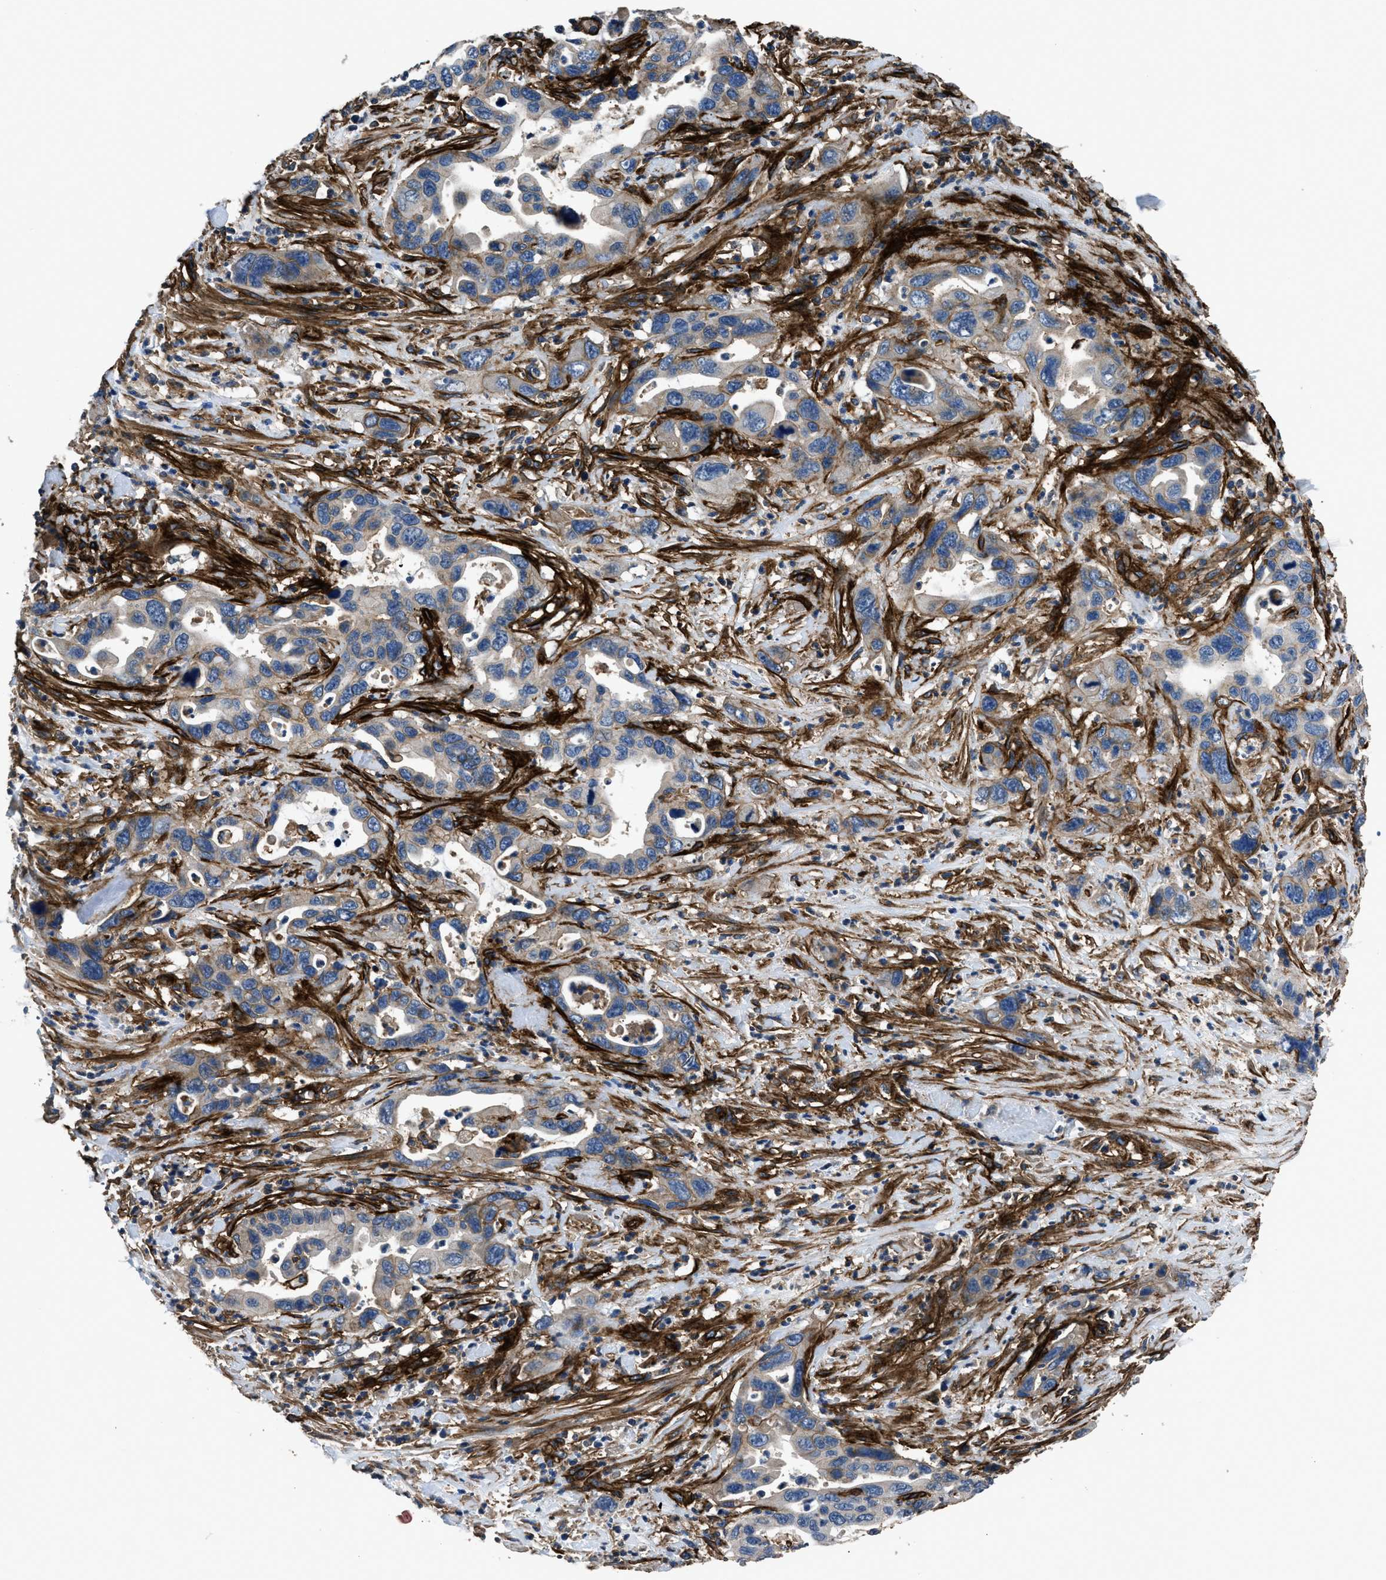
{"staining": {"intensity": "negative", "quantity": "none", "location": "none"}, "tissue": "pancreatic cancer", "cell_type": "Tumor cells", "image_type": "cancer", "snomed": [{"axis": "morphology", "description": "Adenocarcinoma, NOS"}, {"axis": "topography", "description": "Pancreas"}], "caption": "An immunohistochemistry image of adenocarcinoma (pancreatic) is shown. There is no staining in tumor cells of adenocarcinoma (pancreatic).", "gene": "CD276", "patient": {"sex": "female", "age": 70}}